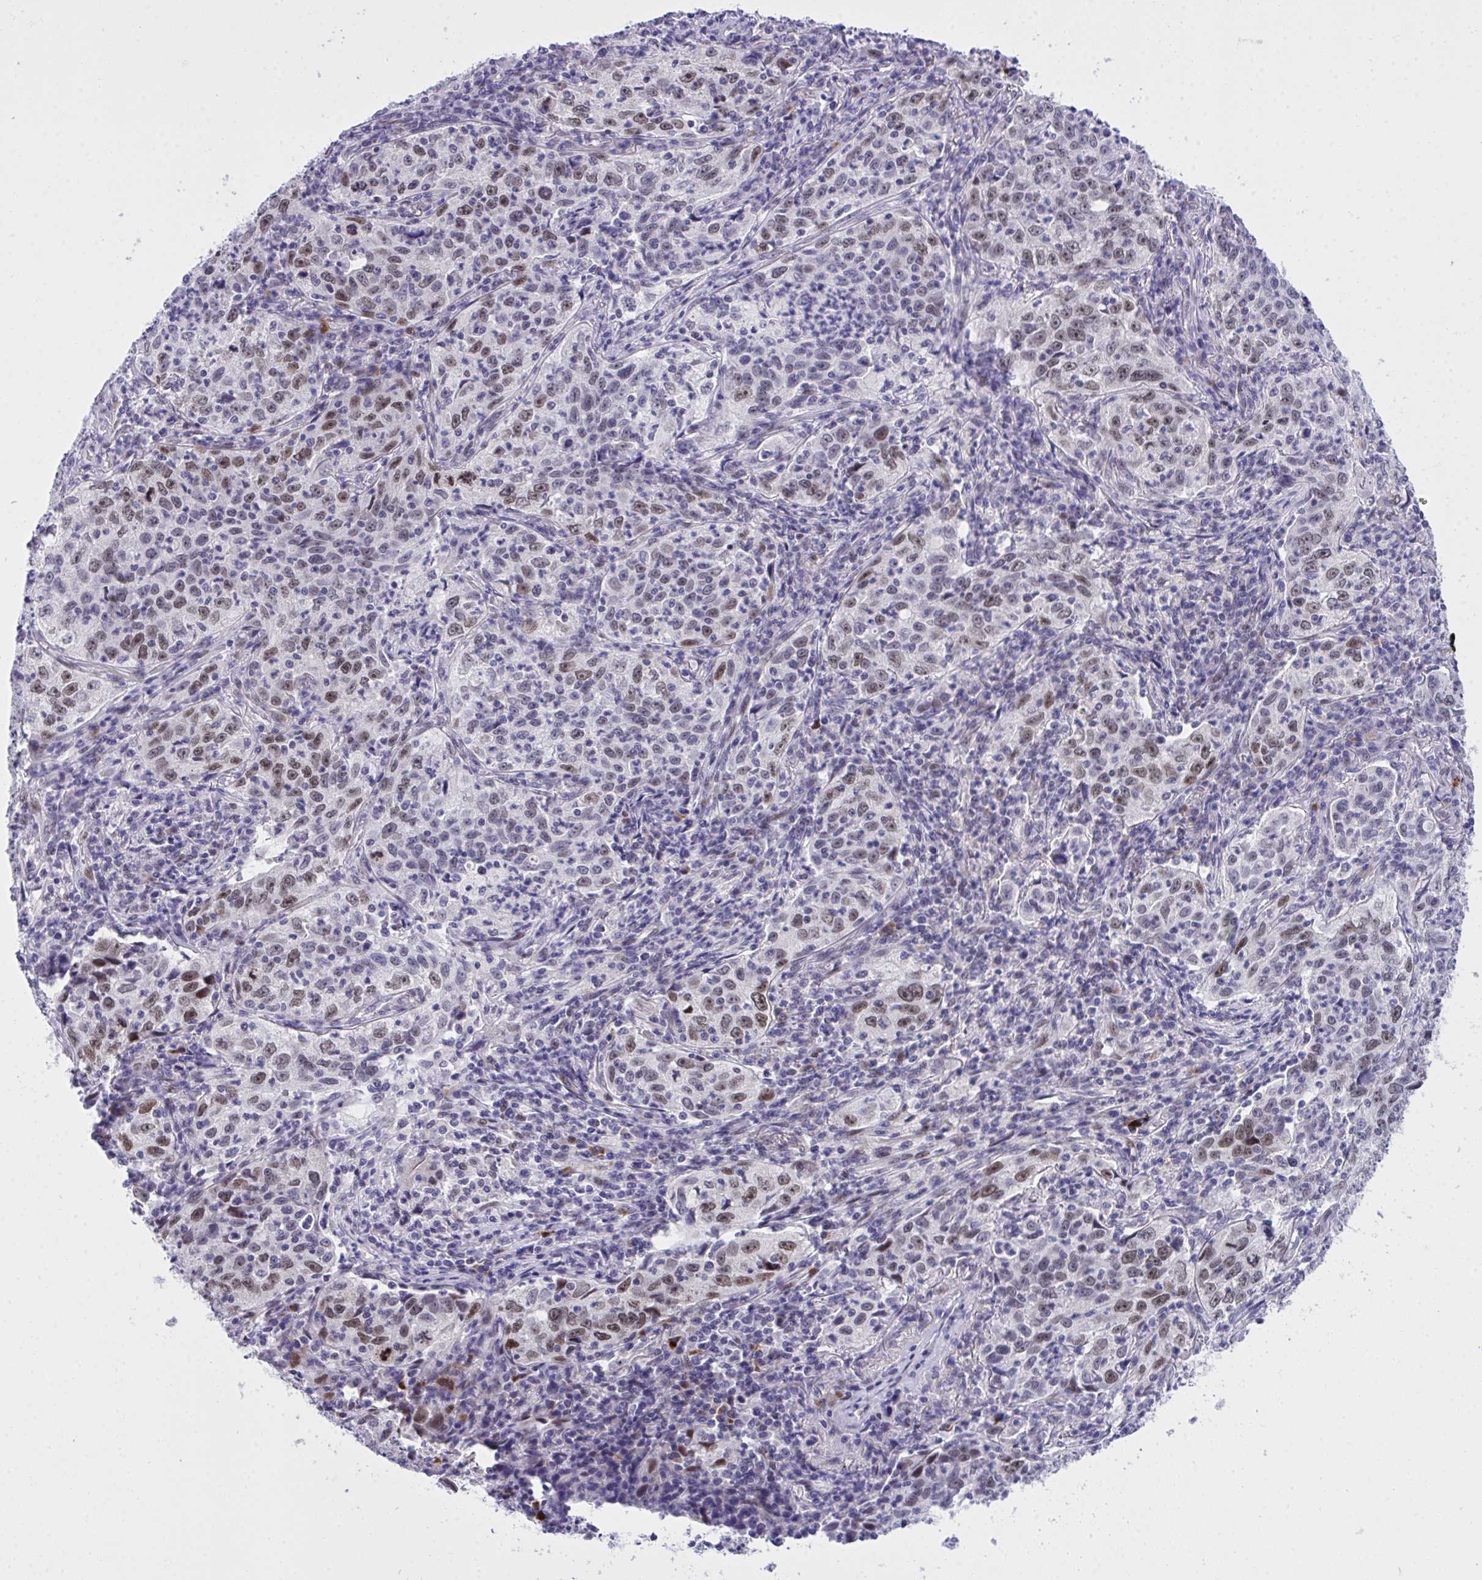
{"staining": {"intensity": "moderate", "quantity": "<25%", "location": "nuclear"}, "tissue": "lung cancer", "cell_type": "Tumor cells", "image_type": "cancer", "snomed": [{"axis": "morphology", "description": "Squamous cell carcinoma, NOS"}, {"axis": "topography", "description": "Lung"}], "caption": "Lung squamous cell carcinoma stained with IHC demonstrates moderate nuclear positivity in approximately <25% of tumor cells.", "gene": "TEAD4", "patient": {"sex": "male", "age": 71}}